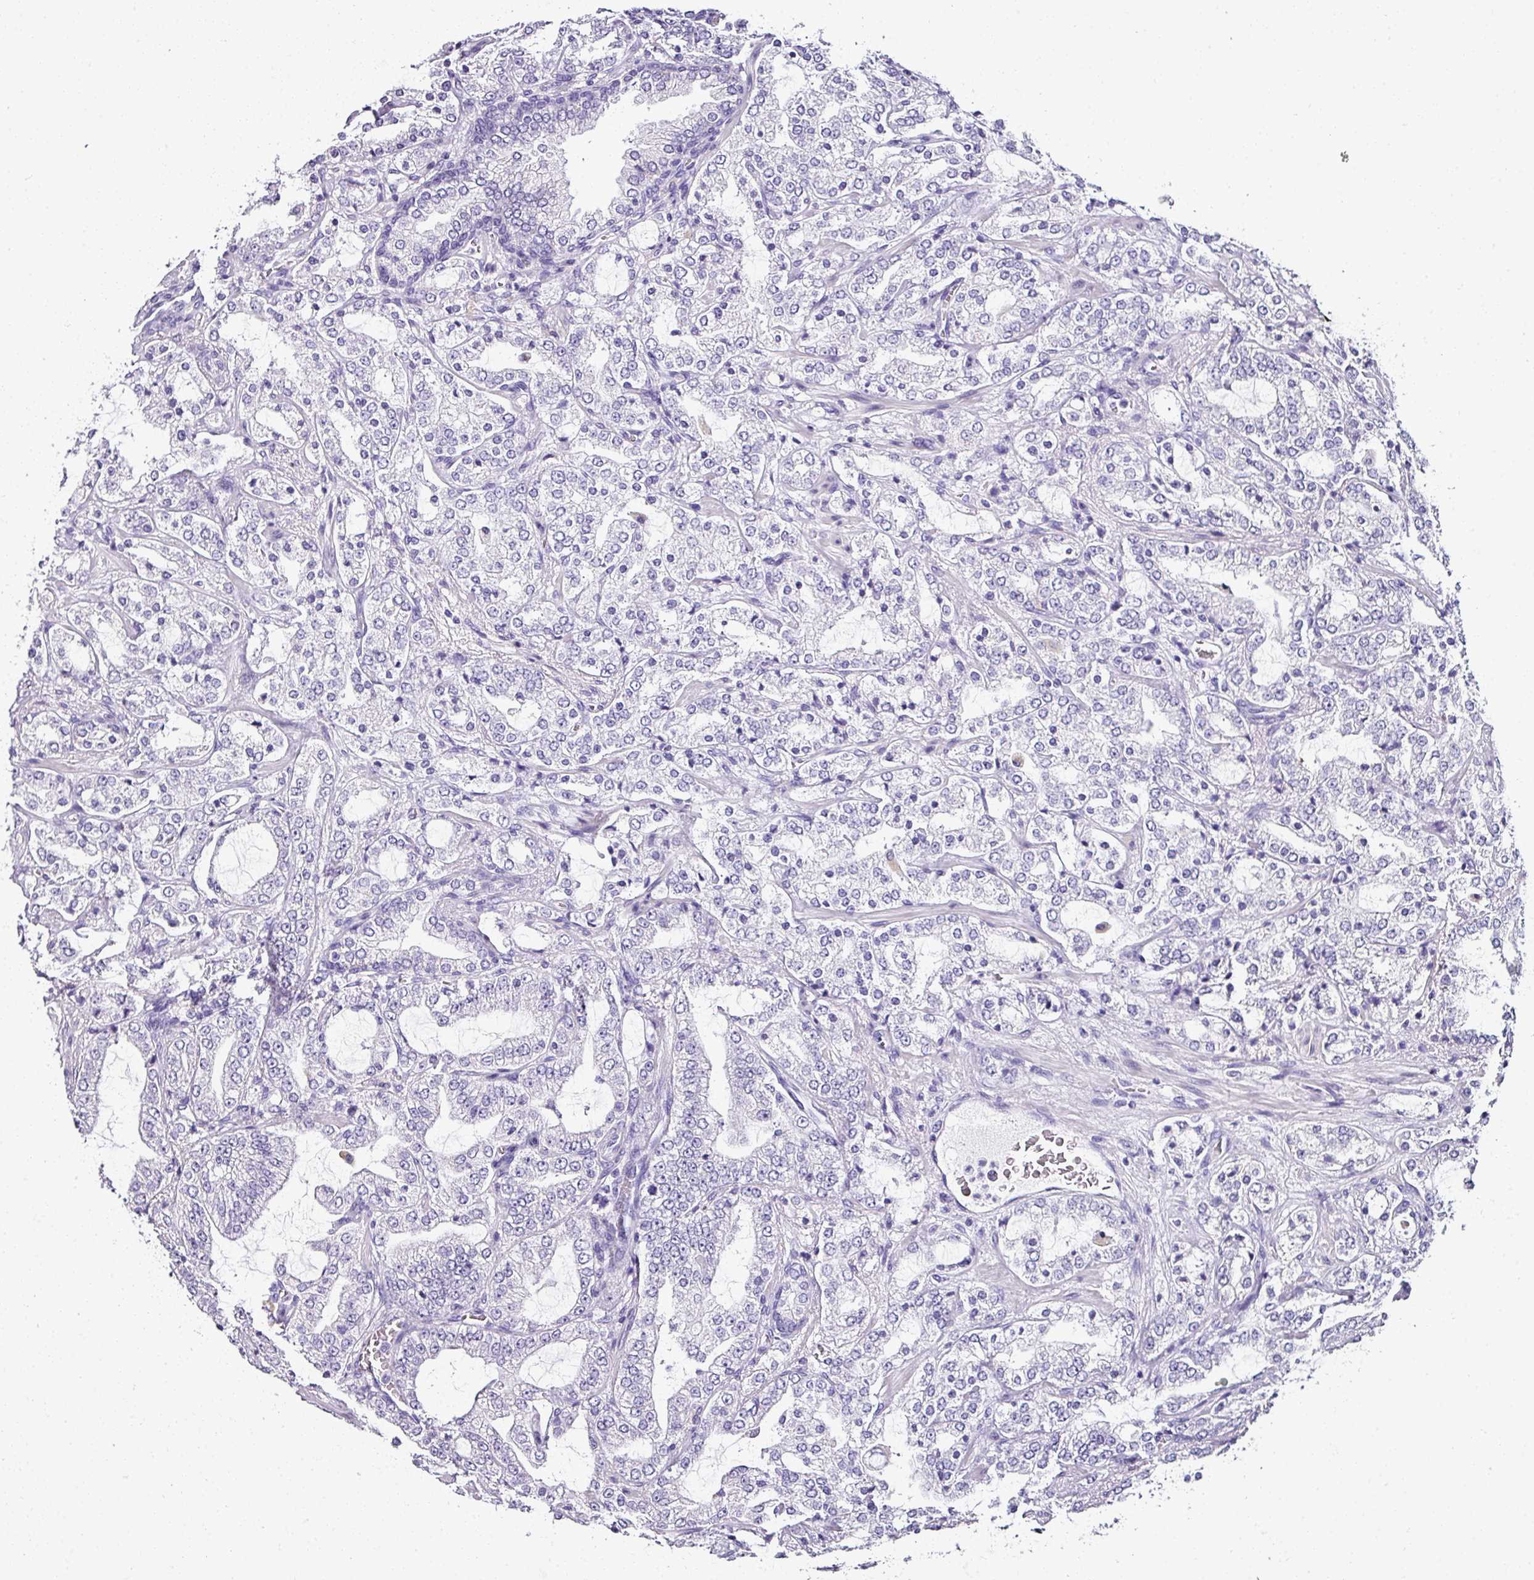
{"staining": {"intensity": "negative", "quantity": "none", "location": "none"}, "tissue": "prostate cancer", "cell_type": "Tumor cells", "image_type": "cancer", "snomed": [{"axis": "morphology", "description": "Adenocarcinoma, High grade"}, {"axis": "topography", "description": "Prostate"}], "caption": "The histopathology image displays no significant positivity in tumor cells of prostate high-grade adenocarcinoma.", "gene": "NAPSA", "patient": {"sex": "male", "age": 64}}